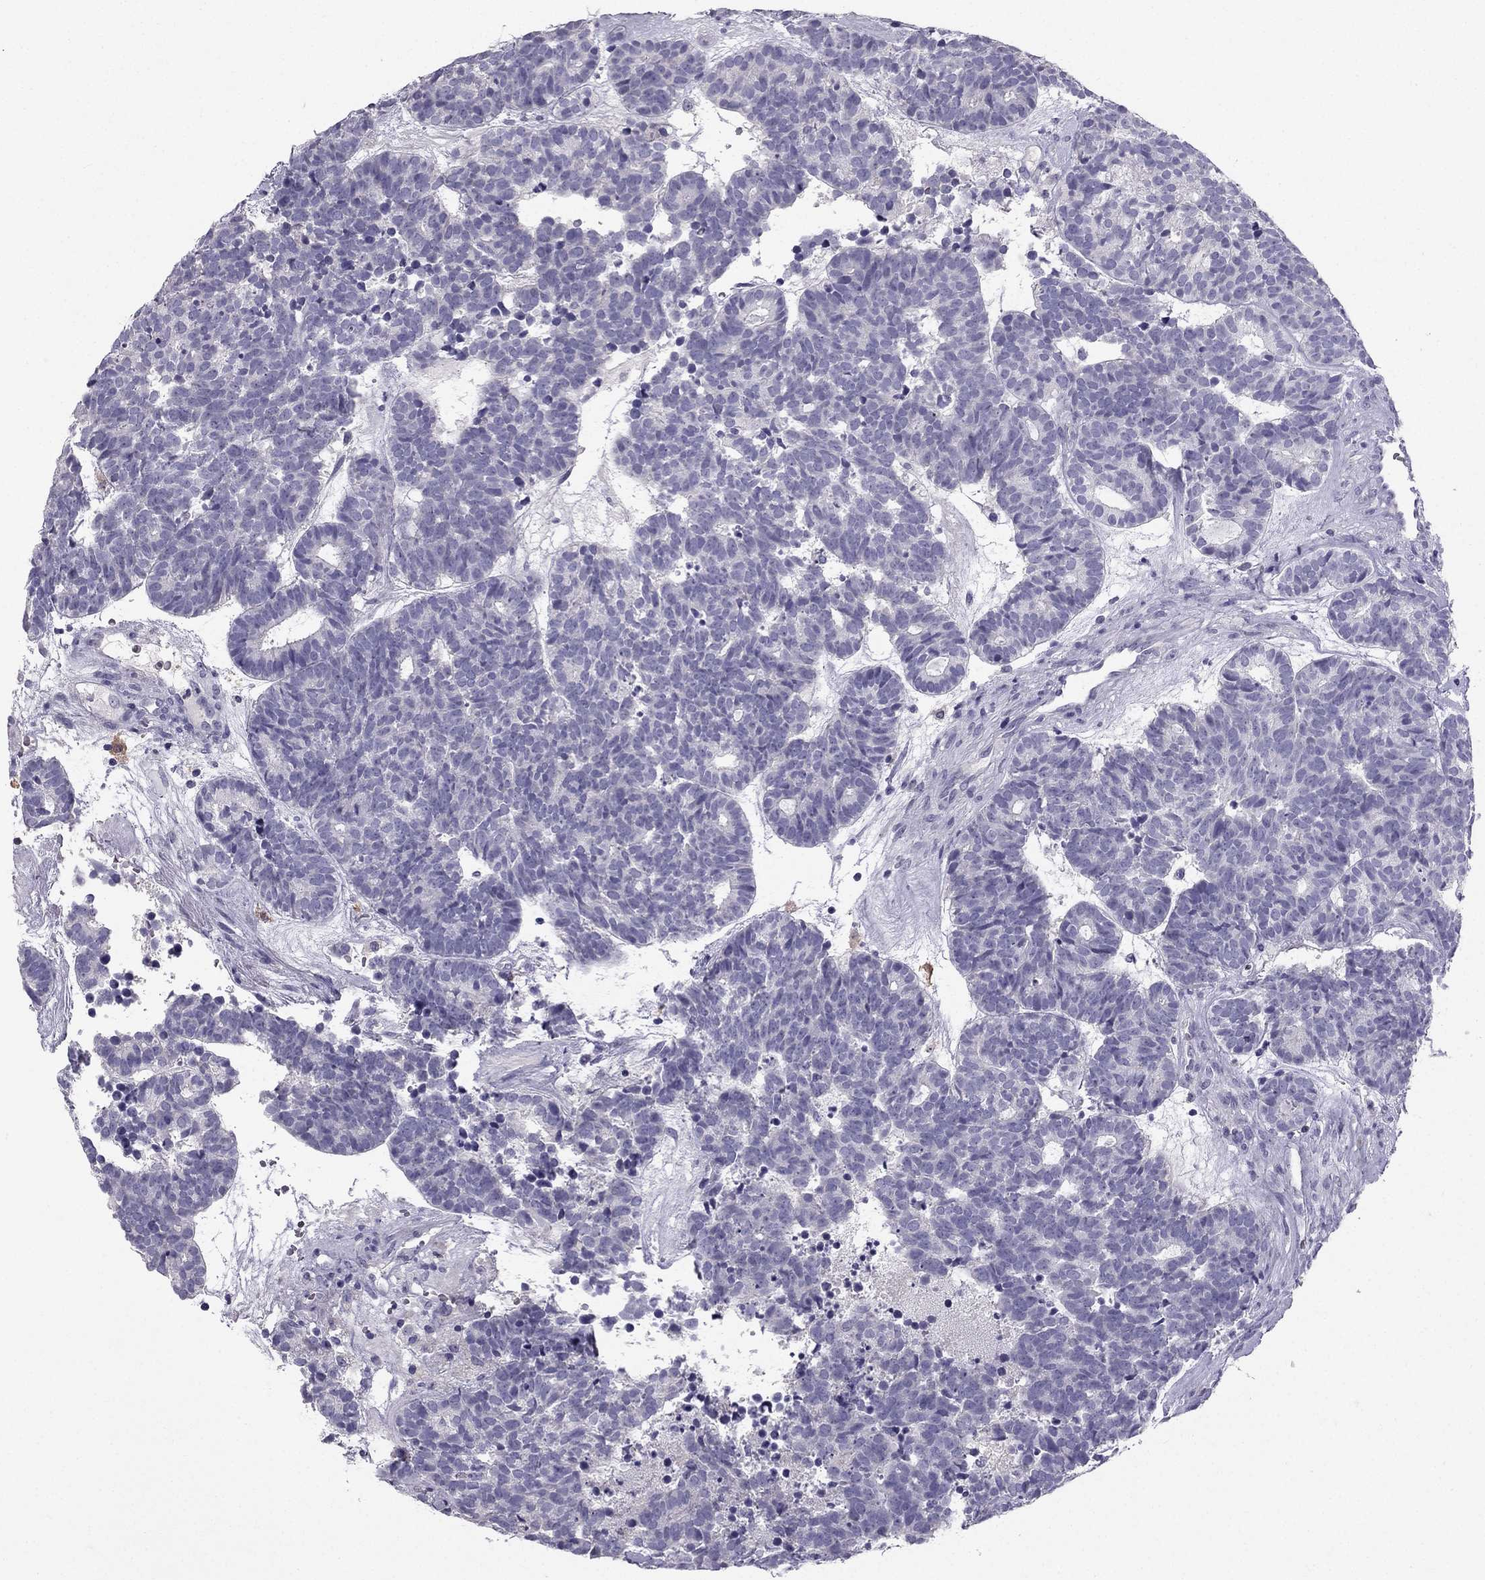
{"staining": {"intensity": "negative", "quantity": "none", "location": "none"}, "tissue": "head and neck cancer", "cell_type": "Tumor cells", "image_type": "cancer", "snomed": [{"axis": "morphology", "description": "Adenocarcinoma, NOS"}, {"axis": "topography", "description": "Head-Neck"}], "caption": "A photomicrograph of head and neck adenocarcinoma stained for a protein displays no brown staining in tumor cells.", "gene": "LMTK3", "patient": {"sex": "female", "age": 81}}